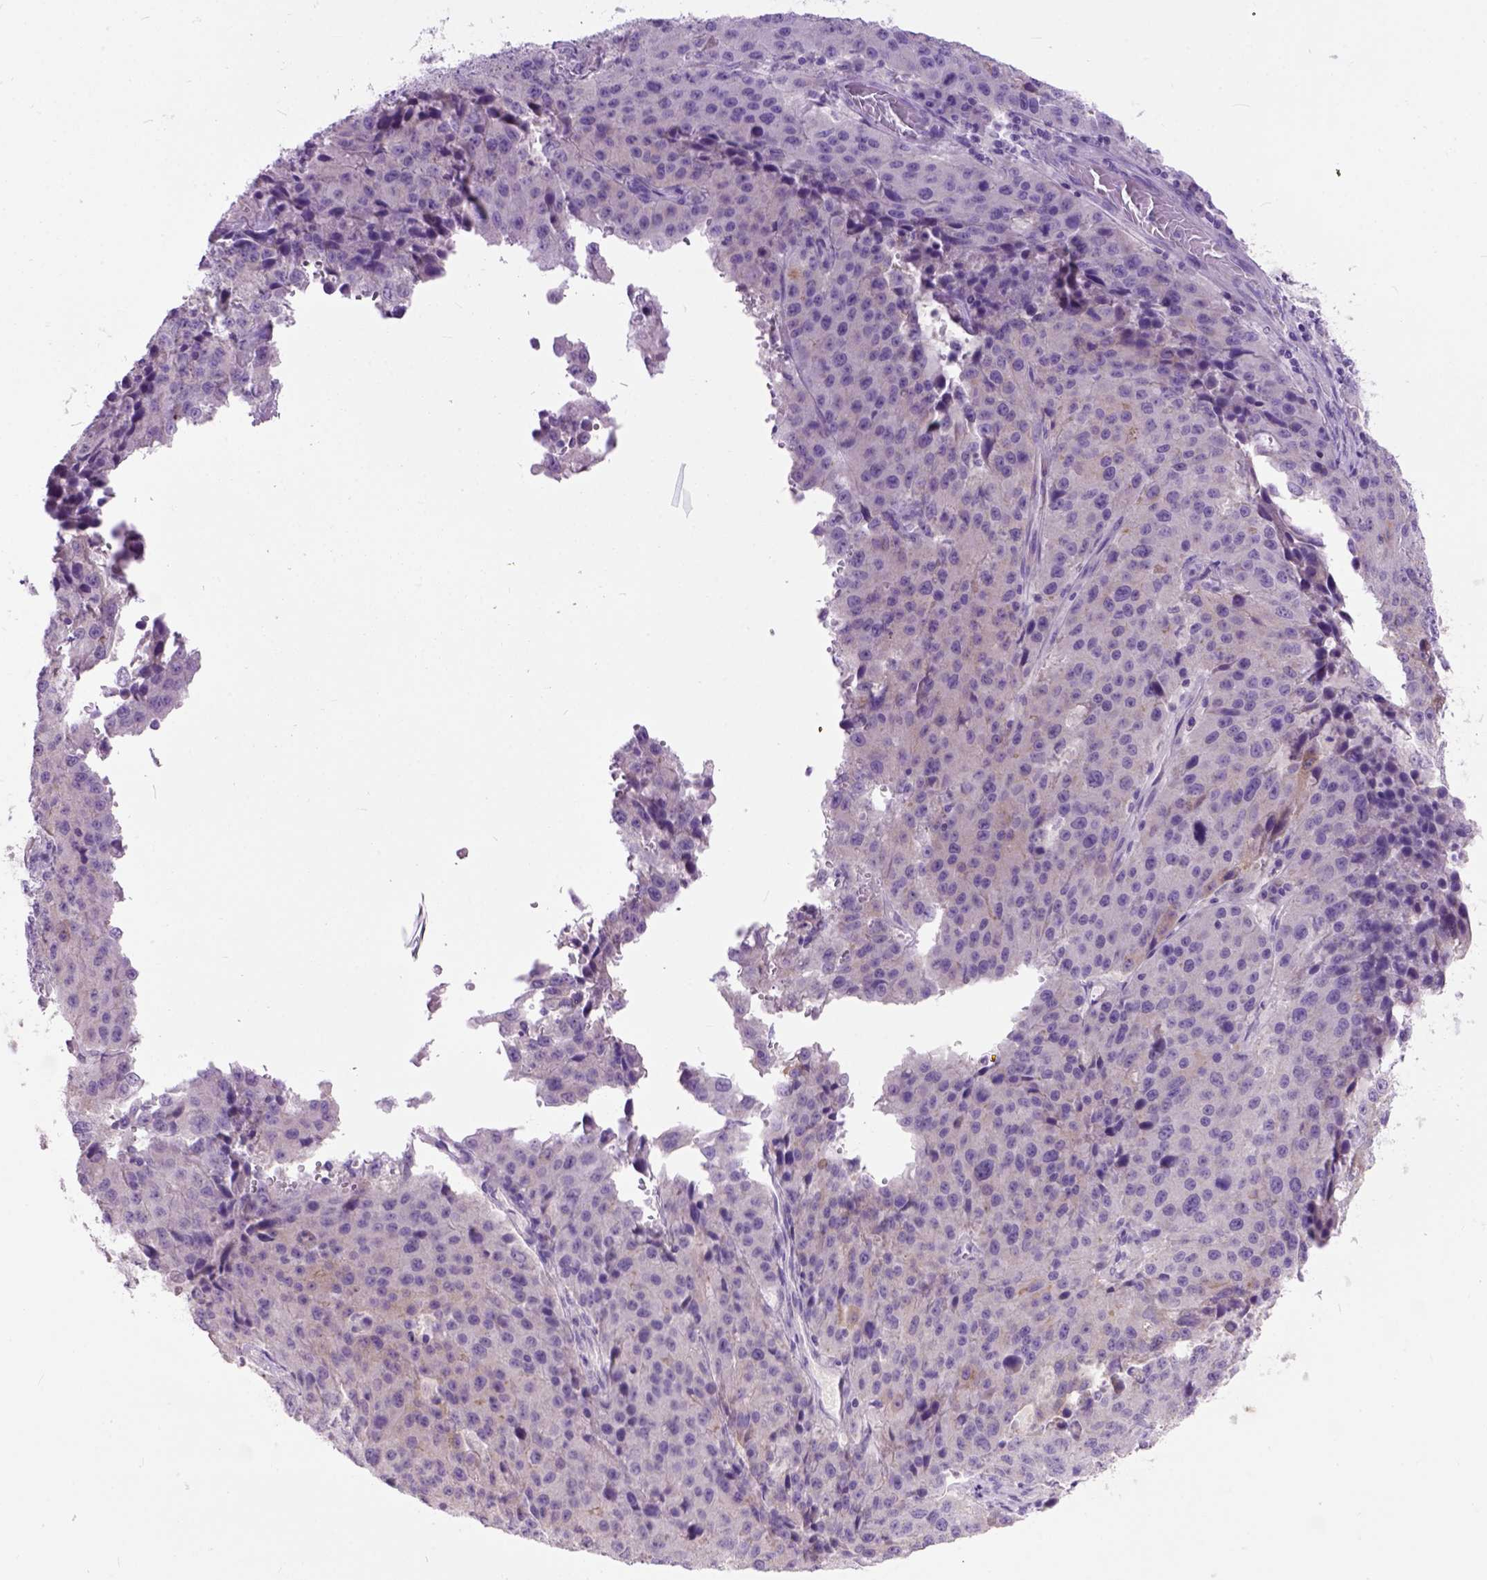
{"staining": {"intensity": "negative", "quantity": "none", "location": "none"}, "tissue": "stomach cancer", "cell_type": "Tumor cells", "image_type": "cancer", "snomed": [{"axis": "morphology", "description": "Adenocarcinoma, NOS"}, {"axis": "topography", "description": "Stomach"}], "caption": "There is no significant expression in tumor cells of stomach adenocarcinoma.", "gene": "MAPT", "patient": {"sex": "male", "age": 71}}